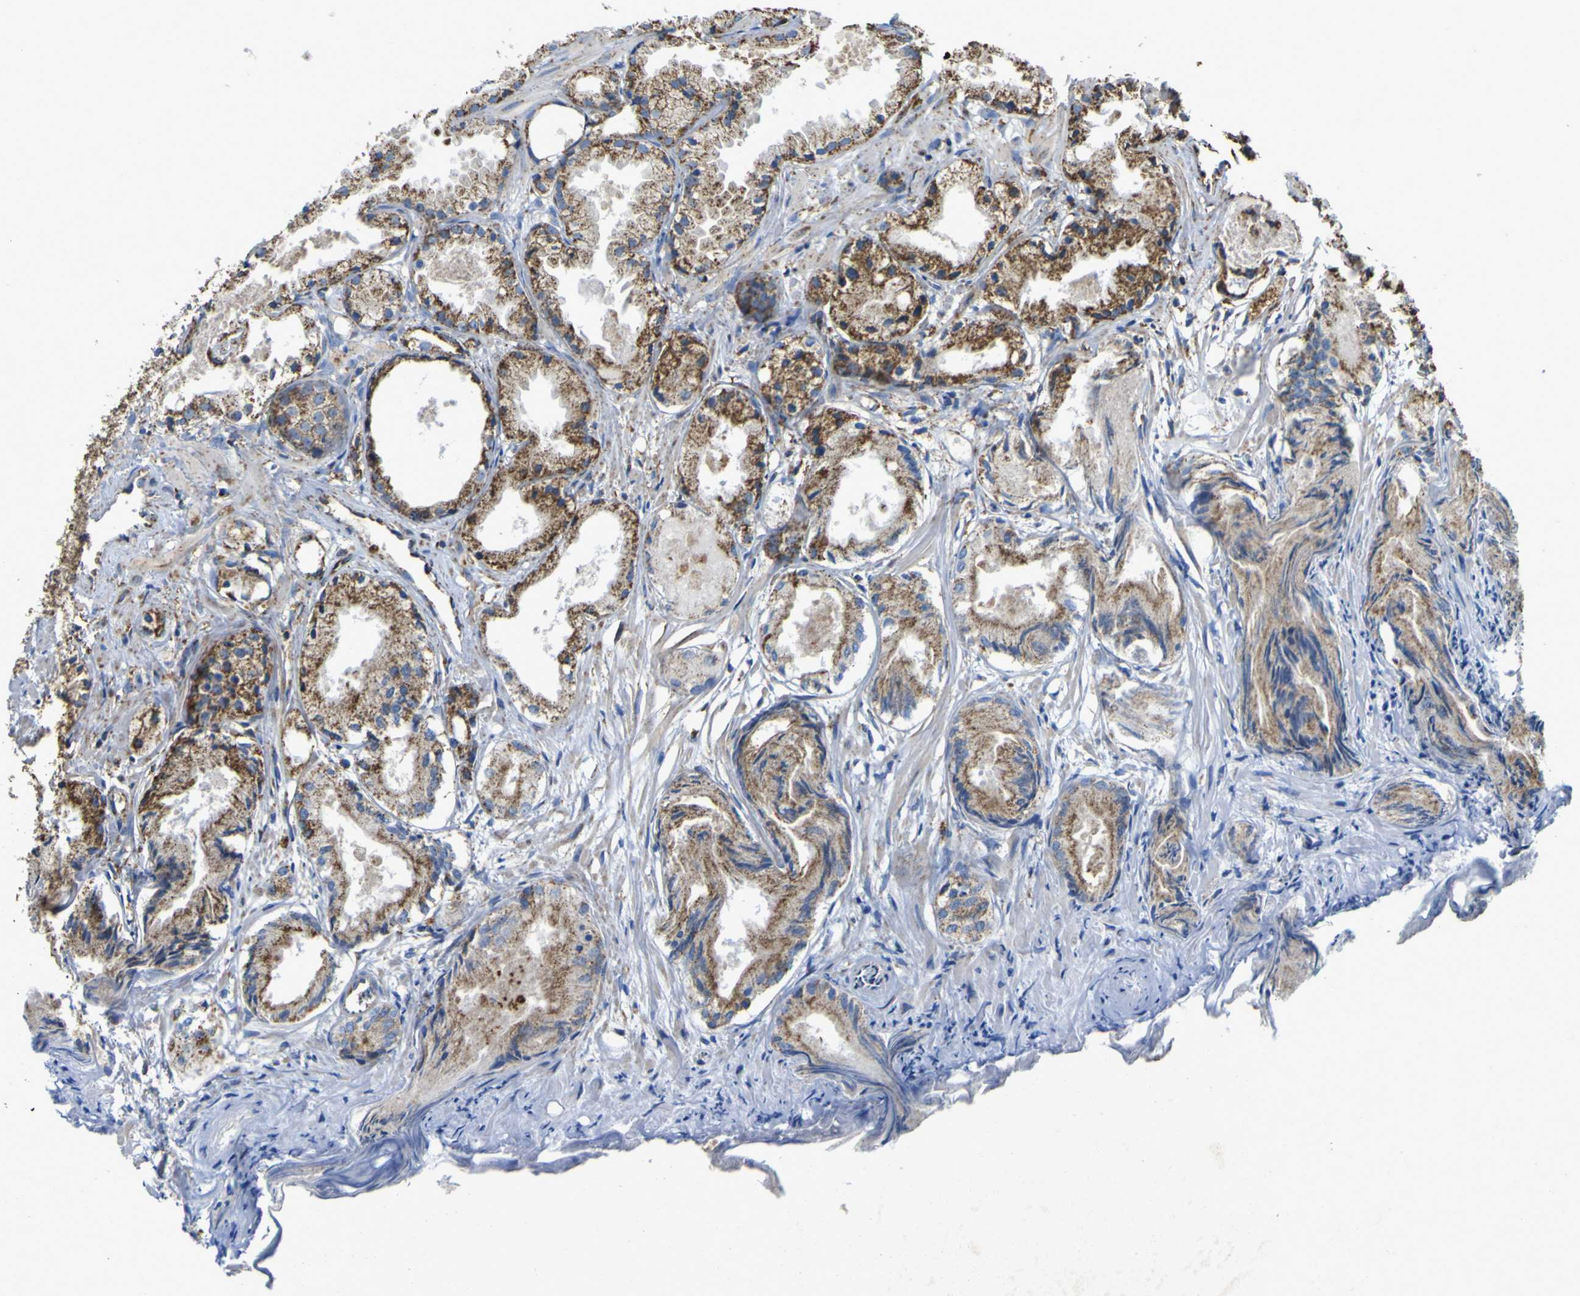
{"staining": {"intensity": "strong", "quantity": ">75%", "location": "cytoplasmic/membranous"}, "tissue": "prostate cancer", "cell_type": "Tumor cells", "image_type": "cancer", "snomed": [{"axis": "morphology", "description": "Adenocarcinoma, Low grade"}, {"axis": "topography", "description": "Prostate"}], "caption": "The image demonstrates staining of adenocarcinoma (low-grade) (prostate), revealing strong cytoplasmic/membranous protein positivity (brown color) within tumor cells. Nuclei are stained in blue.", "gene": "ACSL3", "patient": {"sex": "male", "age": 72}}